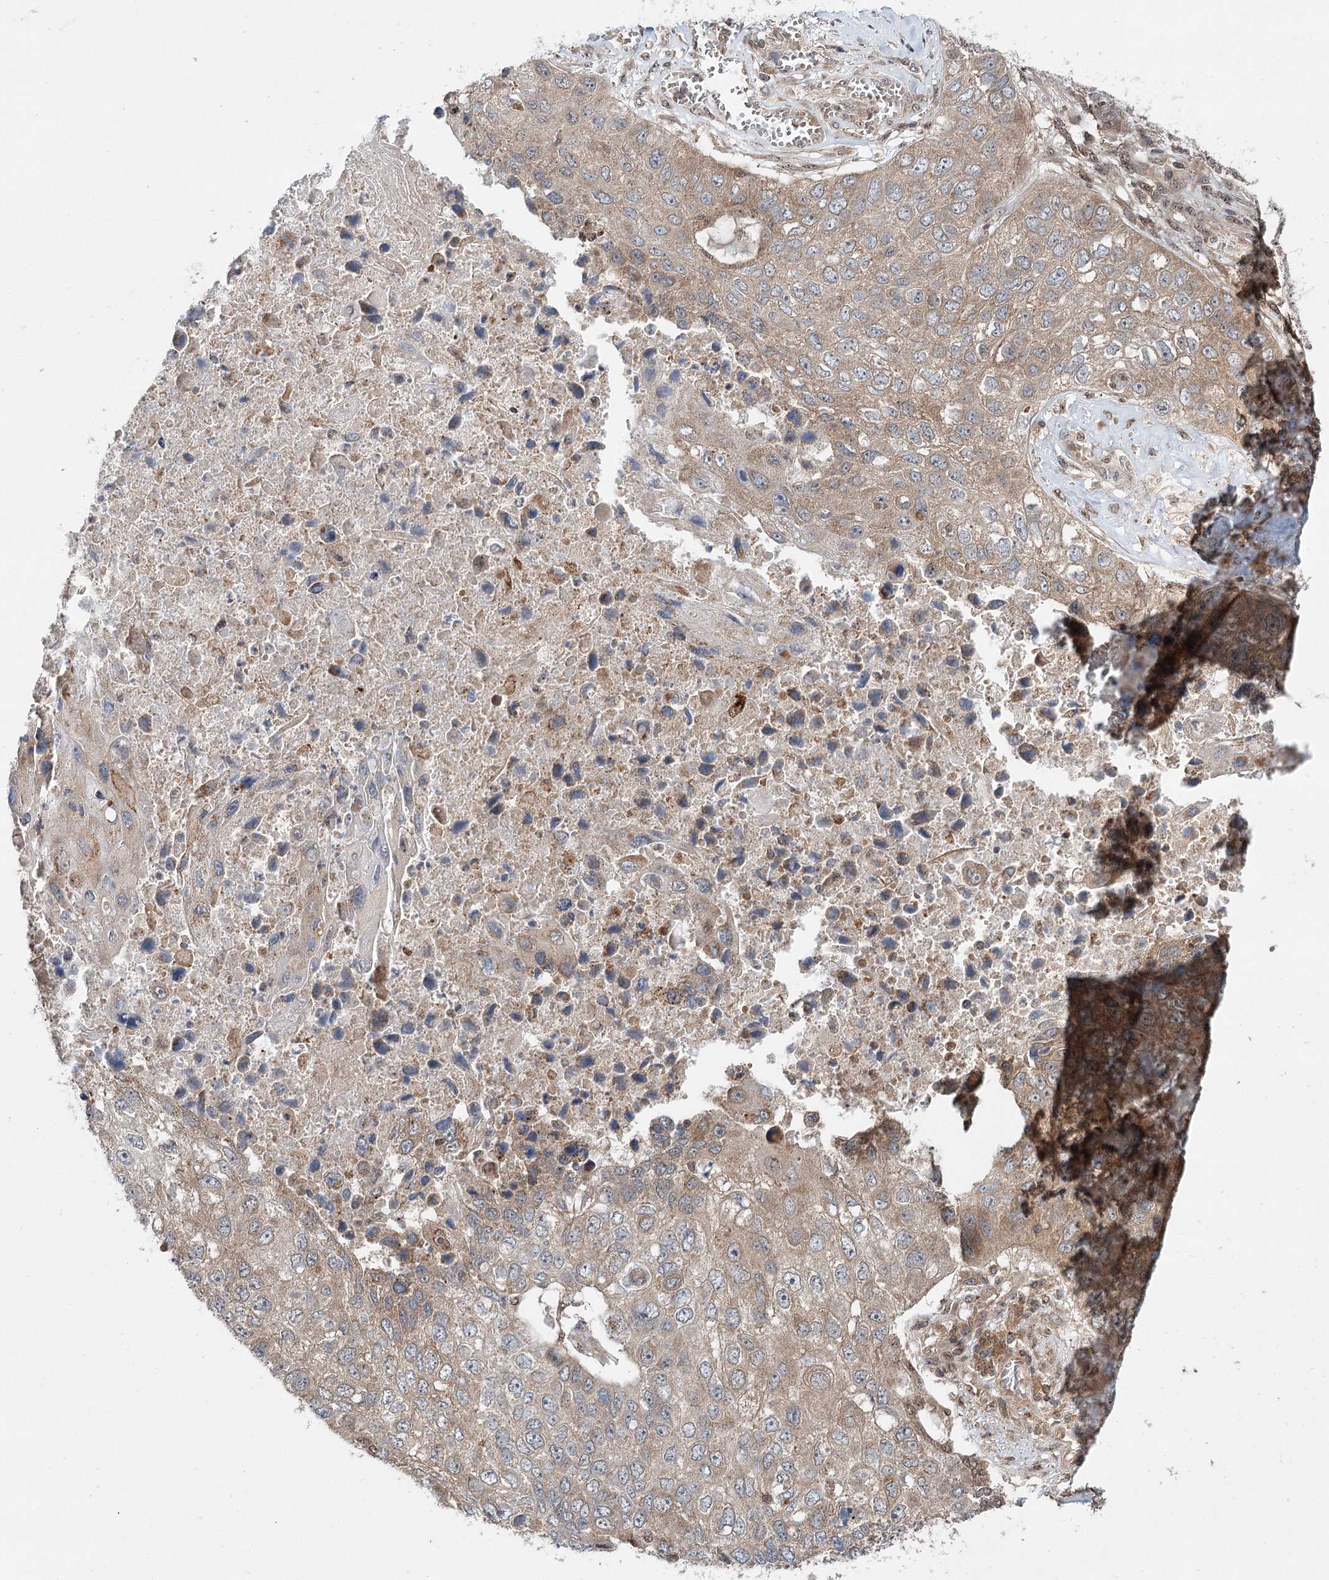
{"staining": {"intensity": "weak", "quantity": ">75%", "location": "cytoplasmic/membranous"}, "tissue": "lung cancer", "cell_type": "Tumor cells", "image_type": "cancer", "snomed": [{"axis": "morphology", "description": "Squamous cell carcinoma, NOS"}, {"axis": "topography", "description": "Lung"}], "caption": "Protein expression analysis of human squamous cell carcinoma (lung) reveals weak cytoplasmic/membranous expression in approximately >75% of tumor cells. The staining was performed using DAB (3,3'-diaminobenzidine), with brown indicating positive protein expression. Nuclei are stained blue with hematoxylin.", "gene": "C12orf4", "patient": {"sex": "male", "age": 61}}